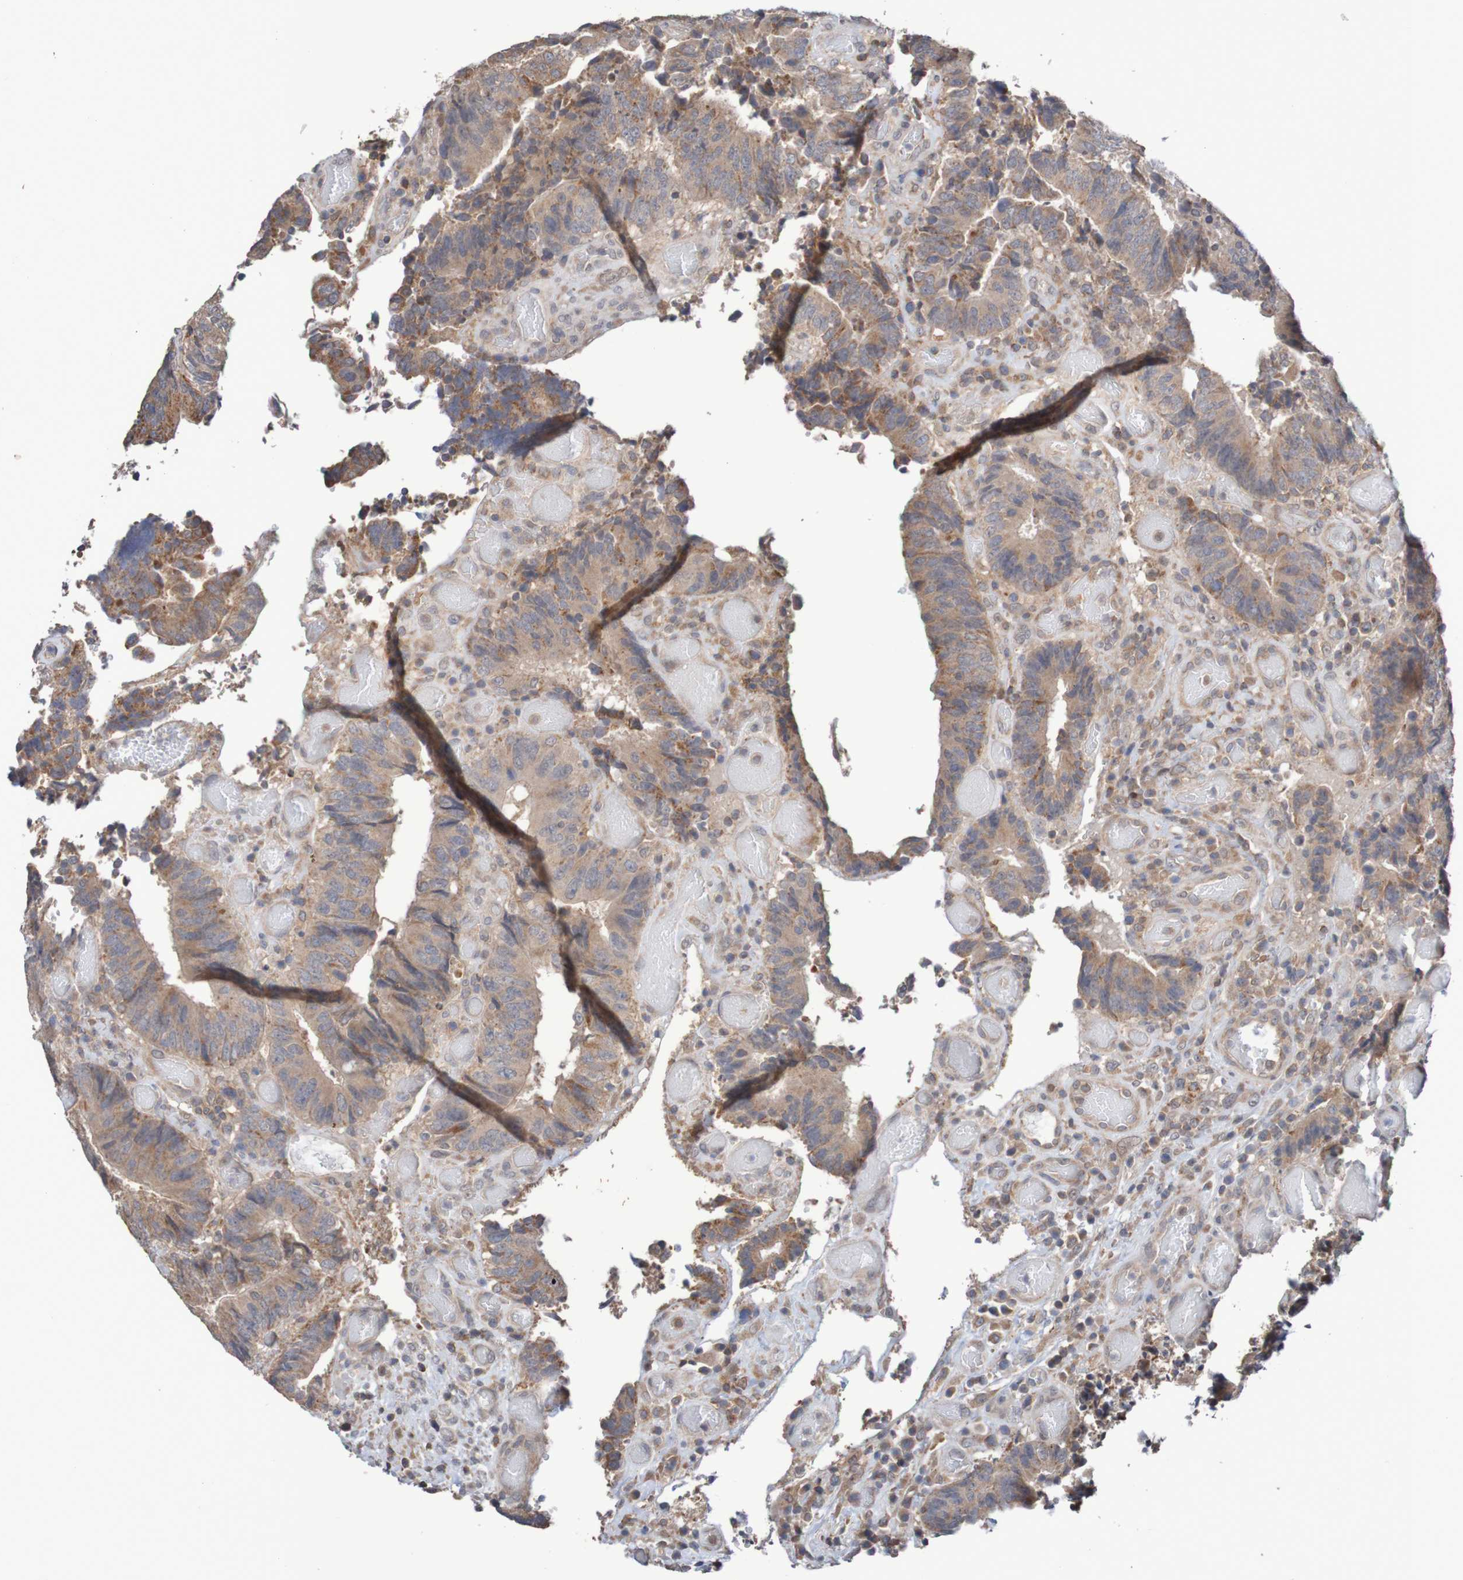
{"staining": {"intensity": "moderate", "quantity": "25%-75%", "location": "cytoplasmic/membranous"}, "tissue": "colorectal cancer", "cell_type": "Tumor cells", "image_type": "cancer", "snomed": [{"axis": "morphology", "description": "Adenocarcinoma, NOS"}, {"axis": "topography", "description": "Rectum"}], "caption": "Approximately 25%-75% of tumor cells in human colorectal adenocarcinoma exhibit moderate cytoplasmic/membranous protein expression as visualized by brown immunohistochemical staining.", "gene": "C3orf18", "patient": {"sex": "male", "age": 72}}